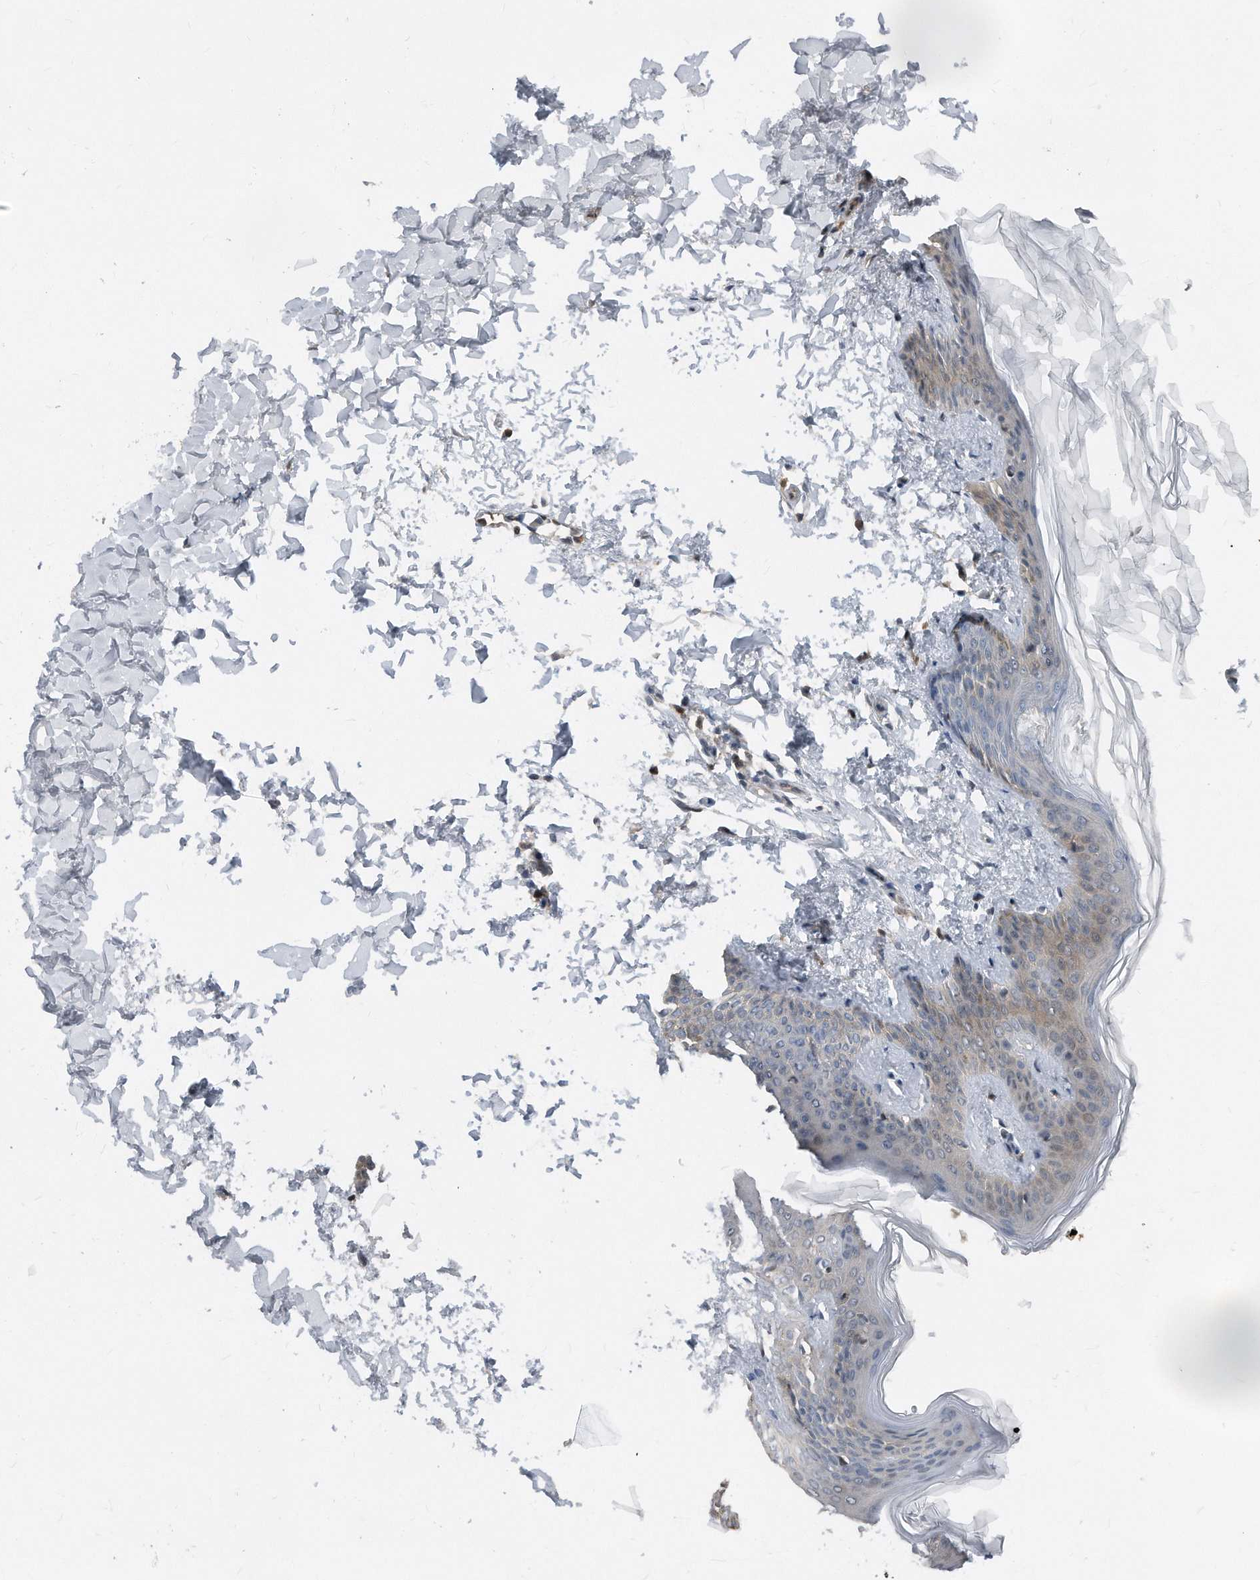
{"staining": {"intensity": "negative", "quantity": "none", "location": "none"}, "tissue": "skin", "cell_type": "Fibroblasts", "image_type": "normal", "snomed": [{"axis": "morphology", "description": "Normal tissue, NOS"}, {"axis": "topography", "description": "Skin"}], "caption": "Immunohistochemical staining of normal skin shows no significant expression in fibroblasts.", "gene": "MAP2K6", "patient": {"sex": "female", "age": 17}}